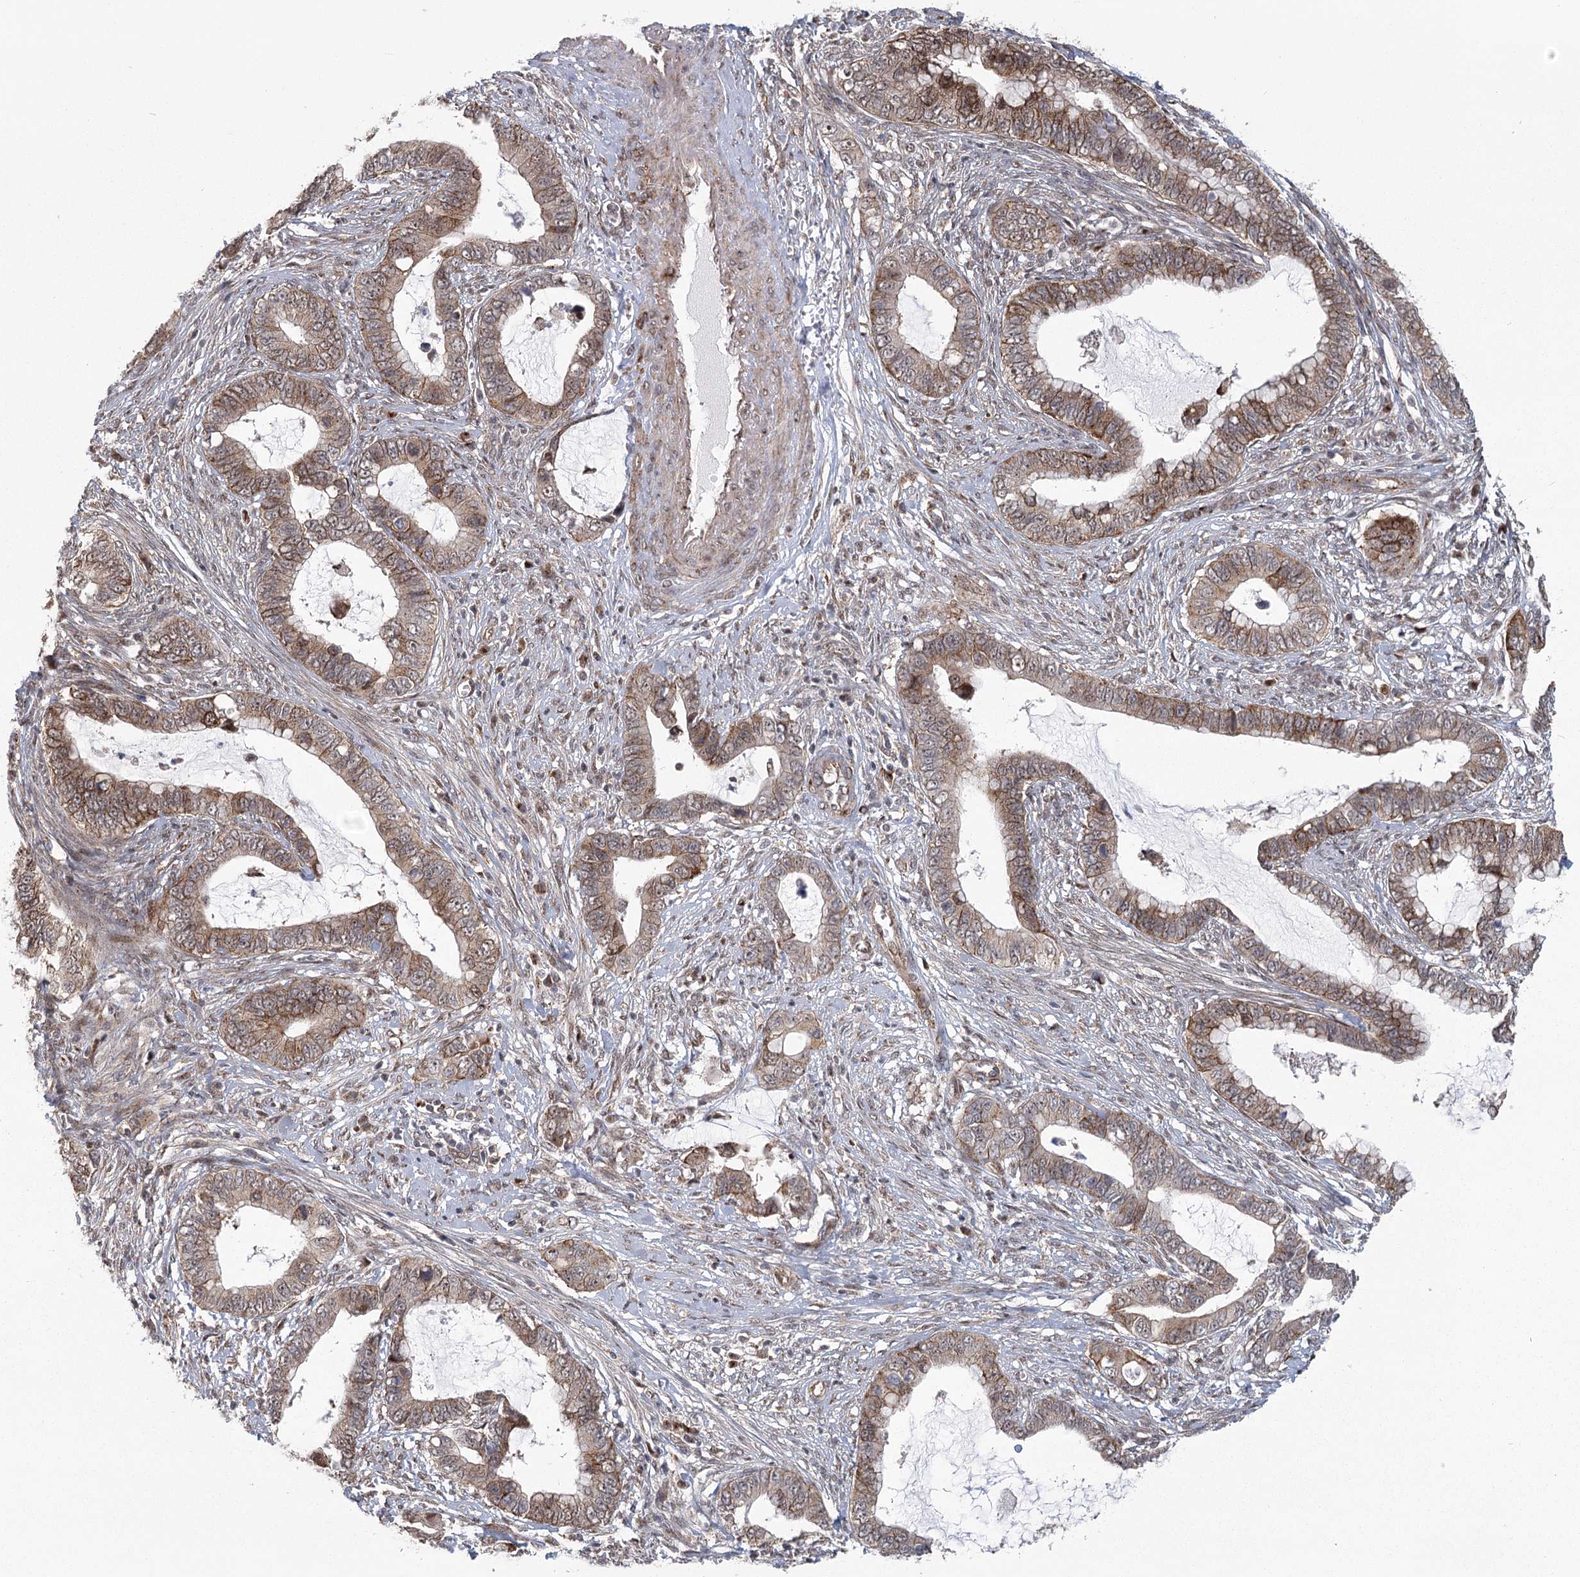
{"staining": {"intensity": "moderate", "quantity": ">75%", "location": "cytoplasmic/membranous"}, "tissue": "cervical cancer", "cell_type": "Tumor cells", "image_type": "cancer", "snomed": [{"axis": "morphology", "description": "Adenocarcinoma, NOS"}, {"axis": "topography", "description": "Cervix"}], "caption": "Immunohistochemistry (IHC) photomicrograph of human cervical adenocarcinoma stained for a protein (brown), which exhibits medium levels of moderate cytoplasmic/membranous positivity in about >75% of tumor cells.", "gene": "PARM1", "patient": {"sex": "female", "age": 44}}